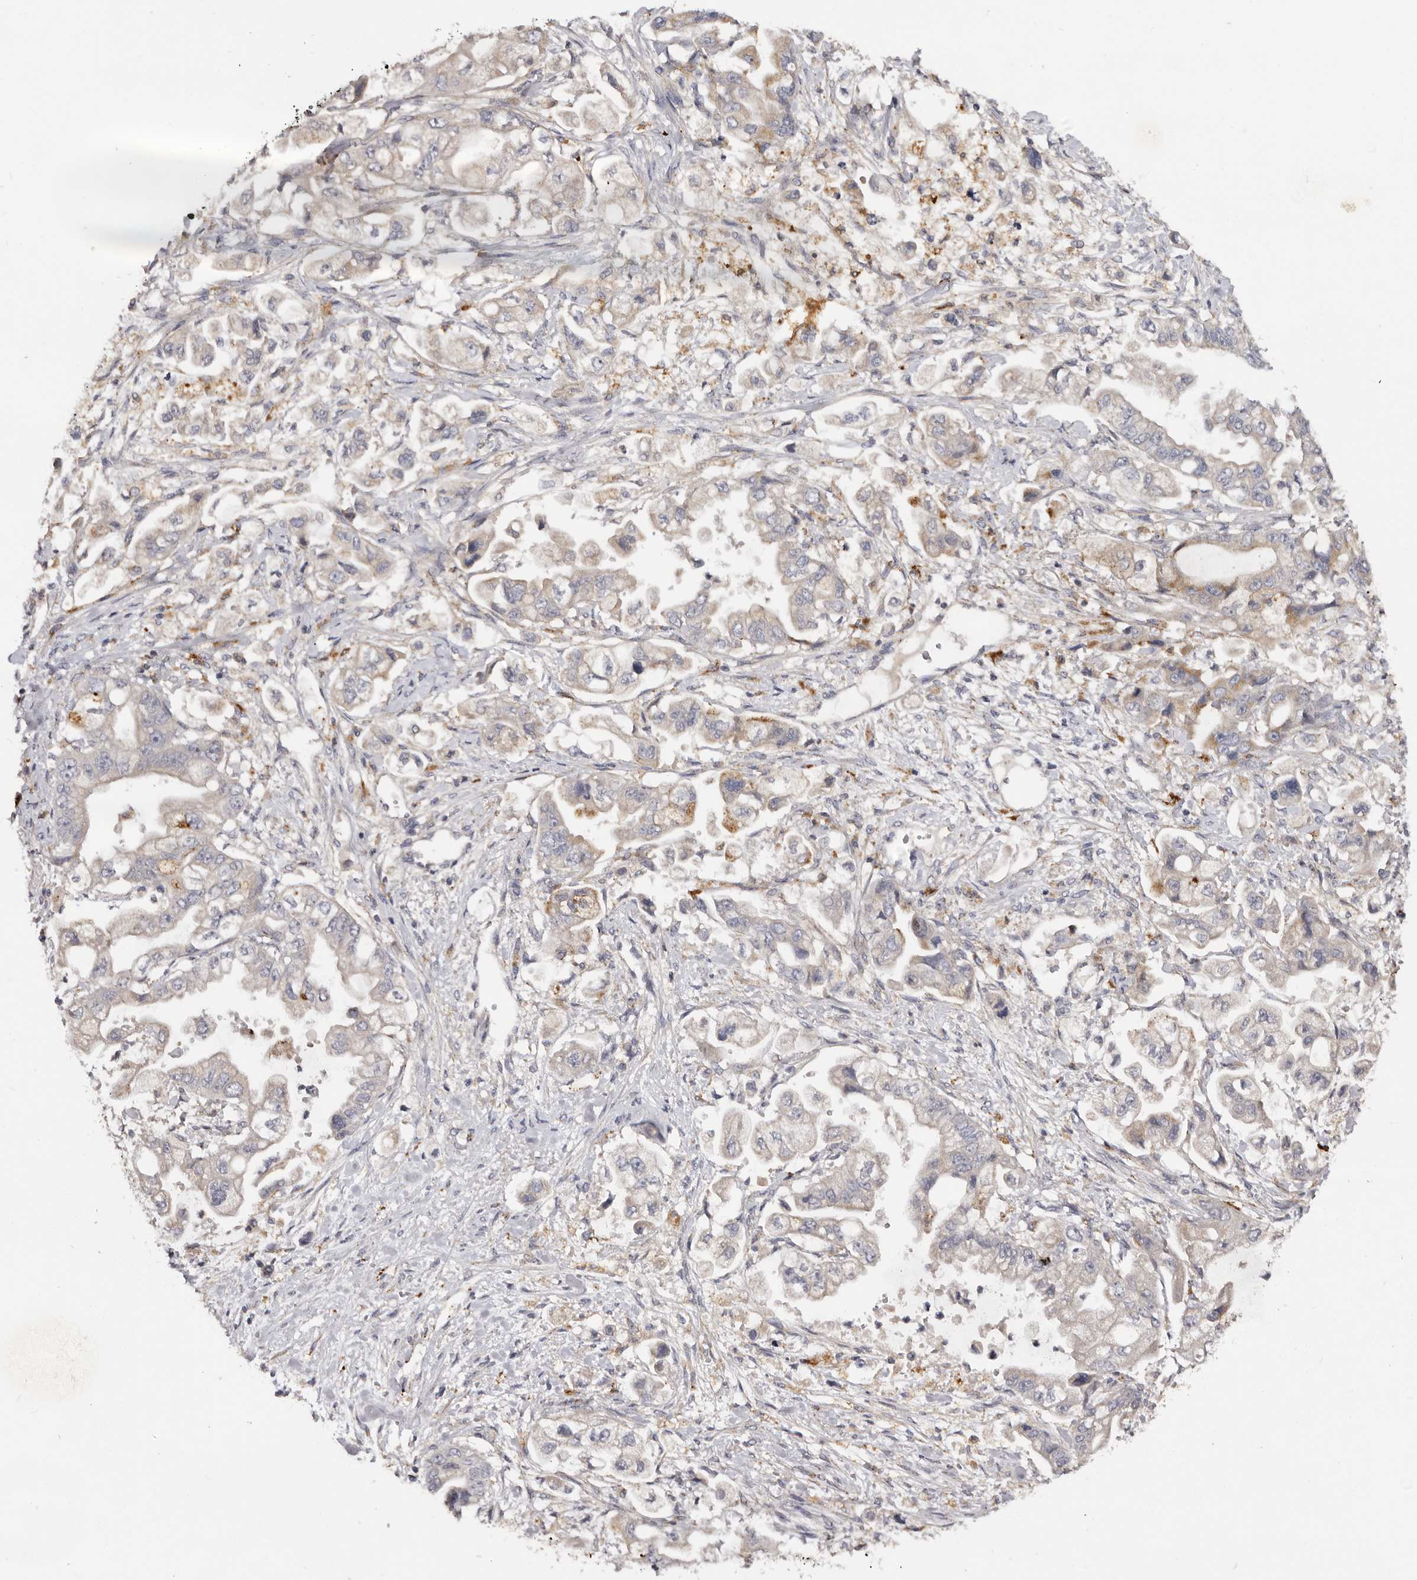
{"staining": {"intensity": "weak", "quantity": "25%-75%", "location": "cytoplasmic/membranous"}, "tissue": "stomach cancer", "cell_type": "Tumor cells", "image_type": "cancer", "snomed": [{"axis": "morphology", "description": "Adenocarcinoma, NOS"}, {"axis": "topography", "description": "Stomach"}], "caption": "High-magnification brightfield microscopy of stomach cancer stained with DAB (brown) and counterstained with hematoxylin (blue). tumor cells exhibit weak cytoplasmic/membranous staining is present in about25%-75% of cells.", "gene": "DAP", "patient": {"sex": "male", "age": 62}}